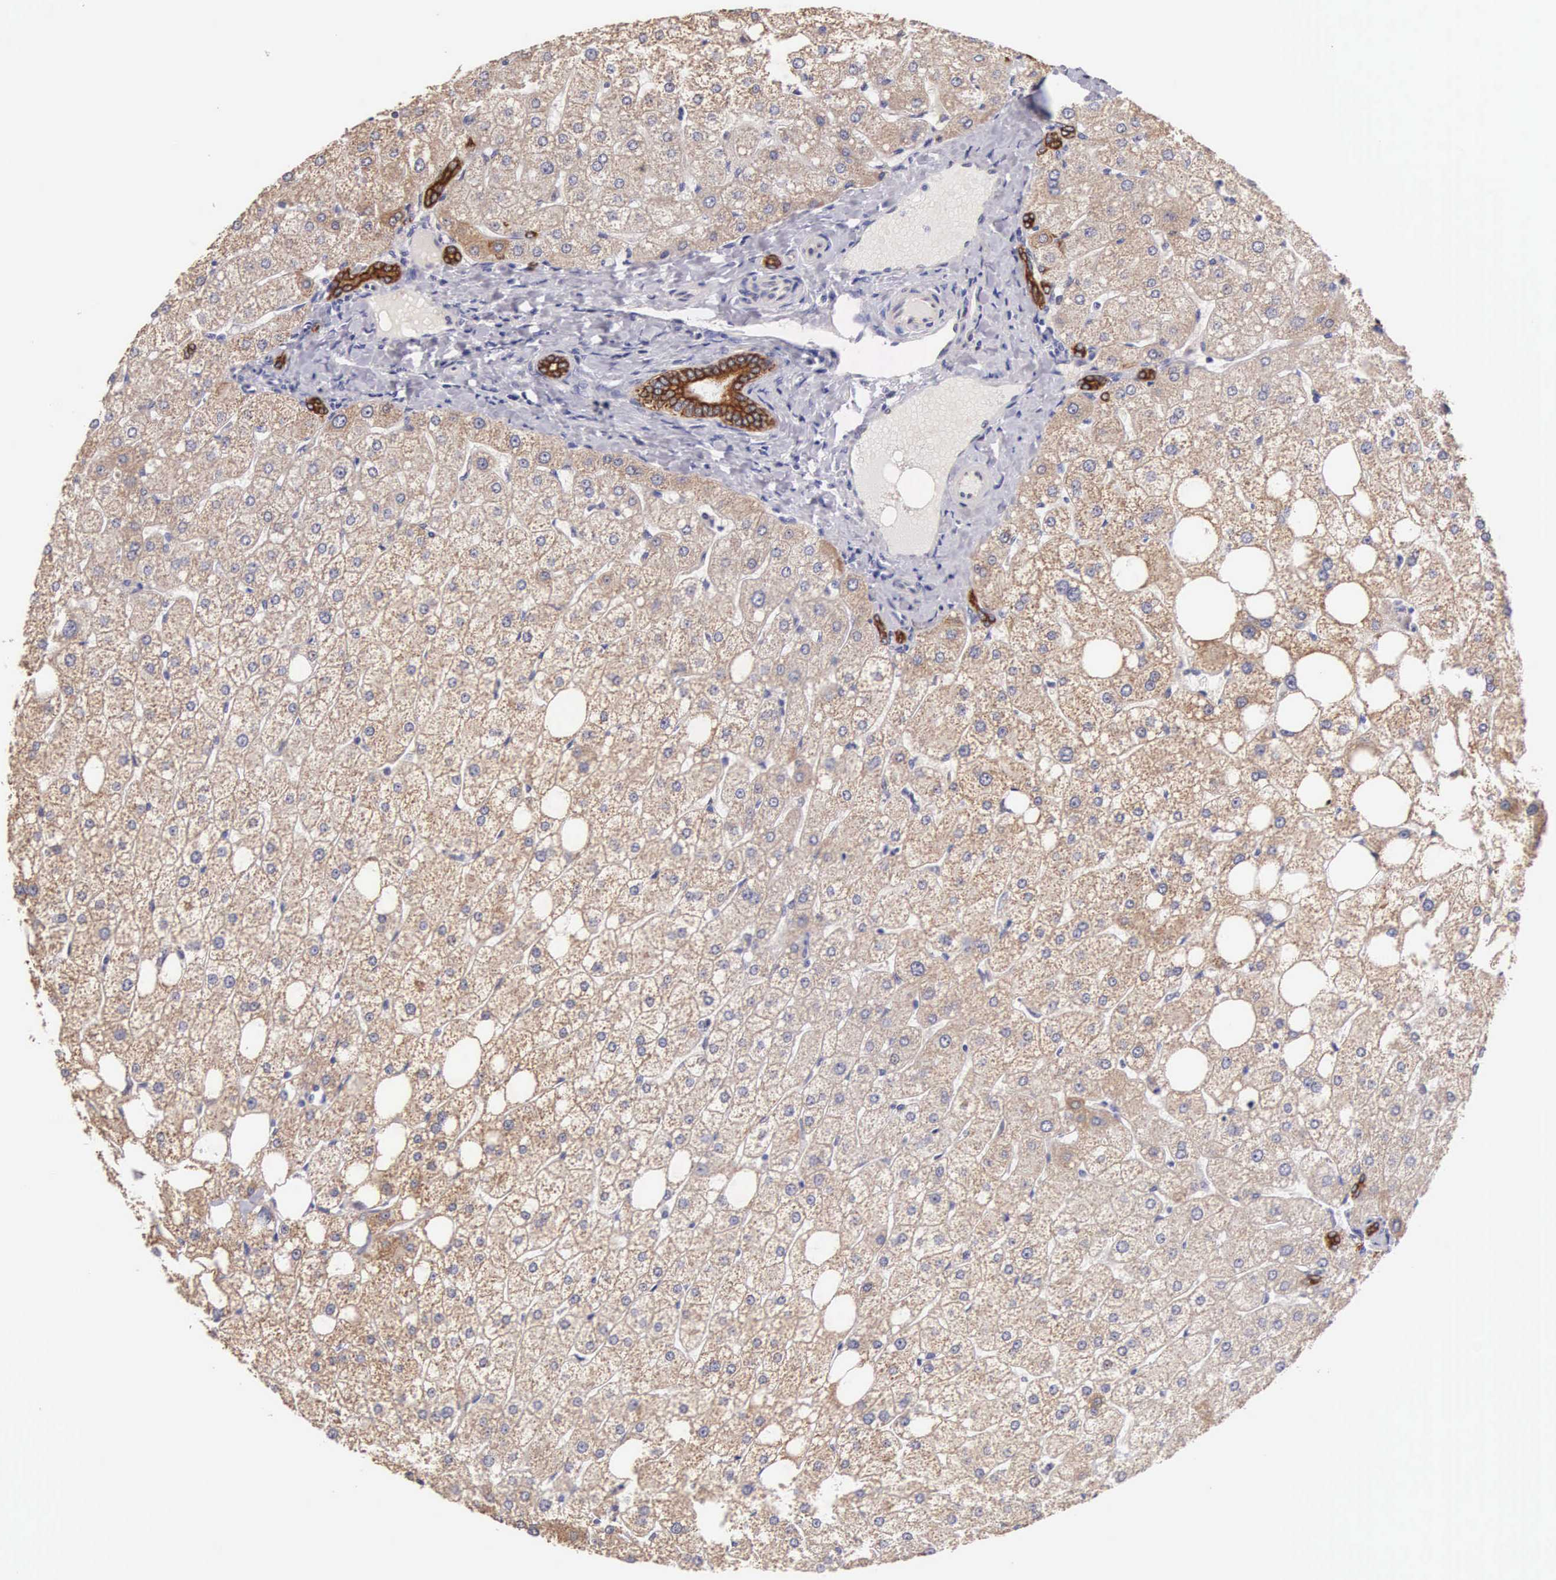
{"staining": {"intensity": "strong", "quantity": ">75%", "location": "cytoplasmic/membranous"}, "tissue": "liver", "cell_type": "Cholangiocytes", "image_type": "normal", "snomed": [{"axis": "morphology", "description": "Normal tissue, NOS"}, {"axis": "topography", "description": "Liver"}], "caption": "Immunohistochemical staining of unremarkable human liver exhibits >75% levels of strong cytoplasmic/membranous protein positivity in about >75% of cholangiocytes.", "gene": "PIR", "patient": {"sex": "male", "age": 35}}